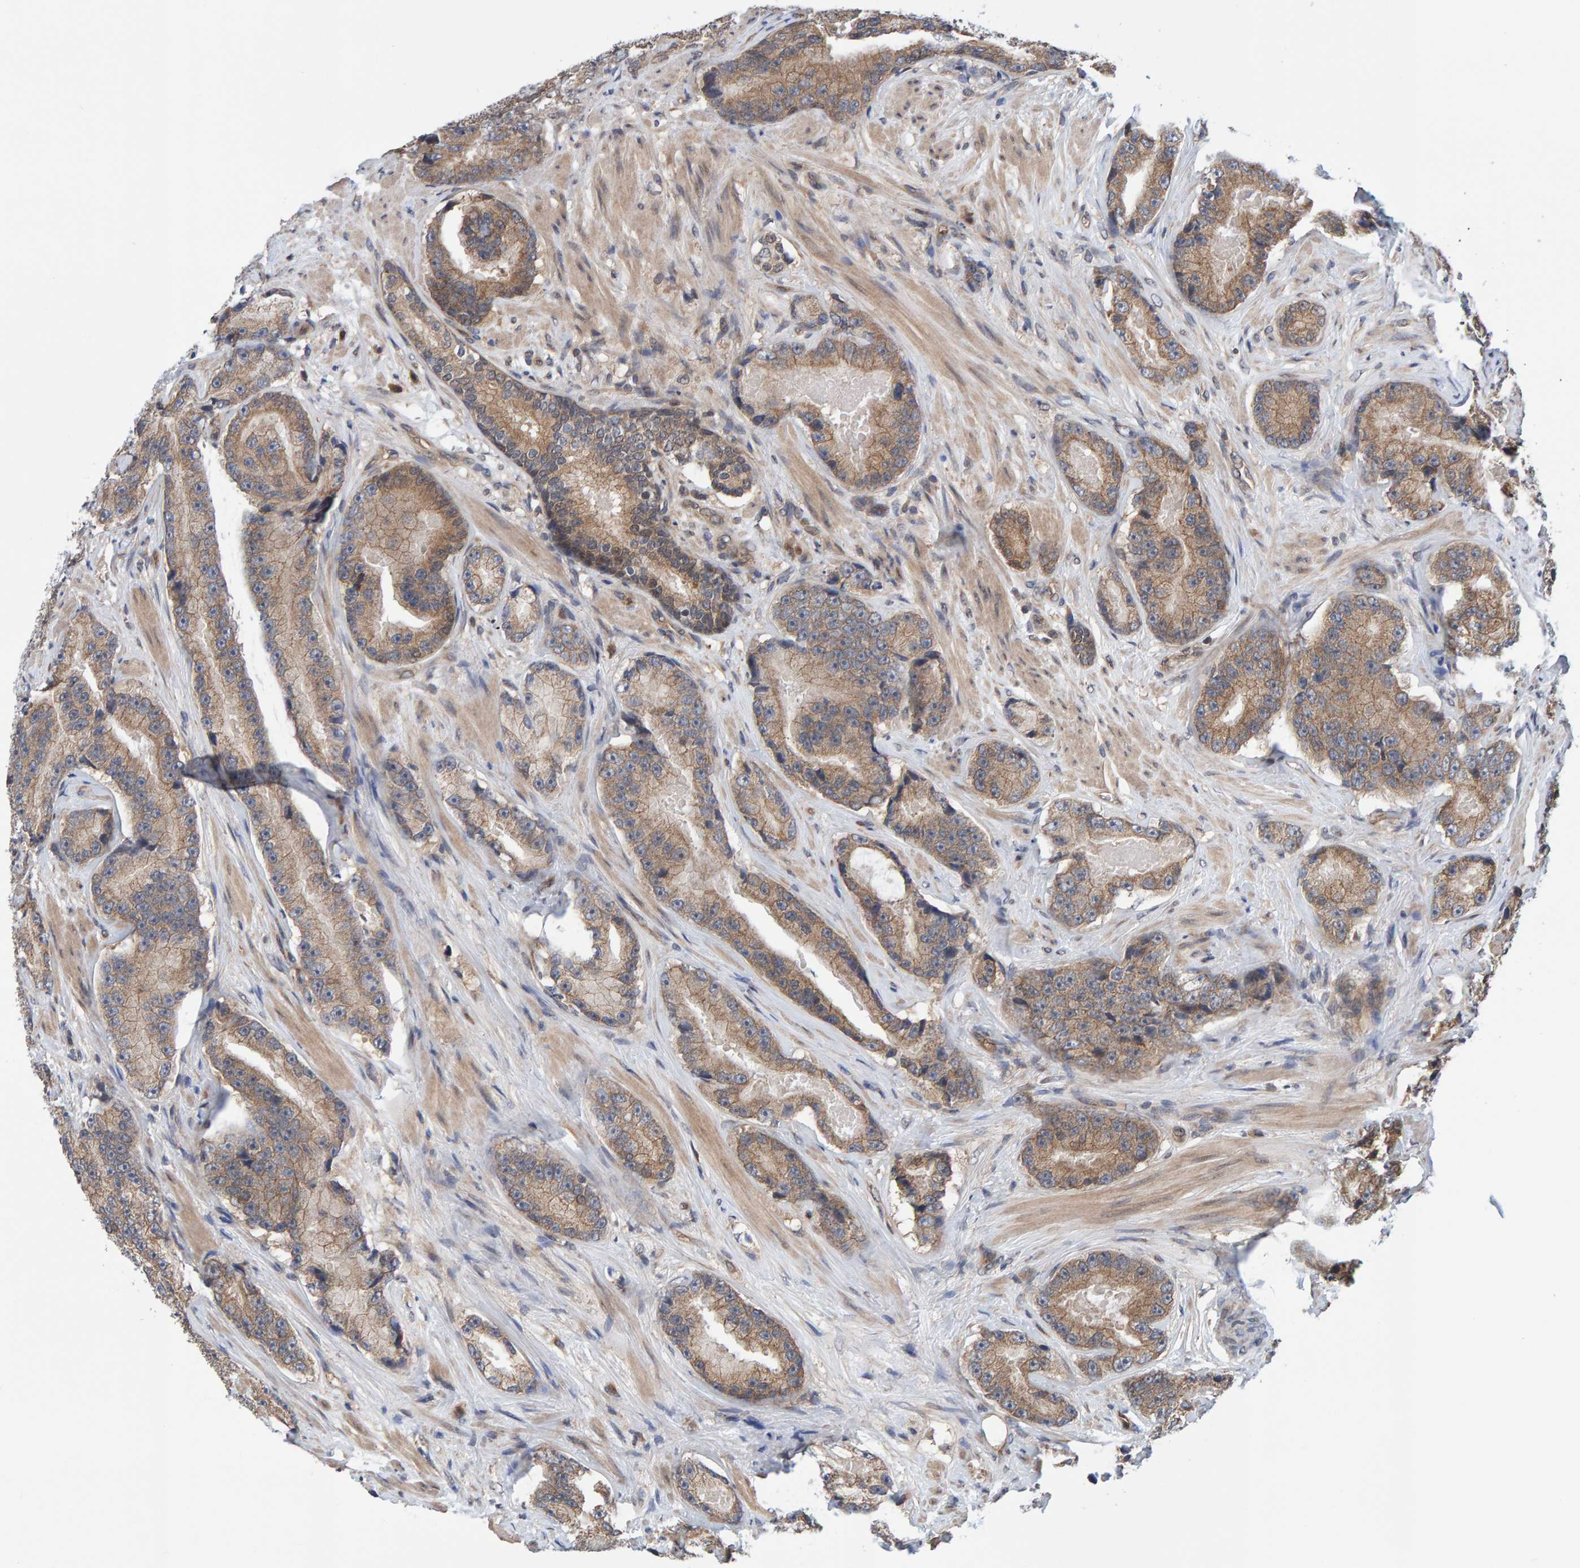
{"staining": {"intensity": "moderate", "quantity": ">75%", "location": "cytoplasmic/membranous"}, "tissue": "prostate cancer", "cell_type": "Tumor cells", "image_type": "cancer", "snomed": [{"axis": "morphology", "description": "Adenocarcinoma, High grade"}, {"axis": "topography", "description": "Prostate"}], "caption": "The photomicrograph reveals a brown stain indicating the presence of a protein in the cytoplasmic/membranous of tumor cells in prostate high-grade adenocarcinoma.", "gene": "SCRN2", "patient": {"sex": "male", "age": 55}}